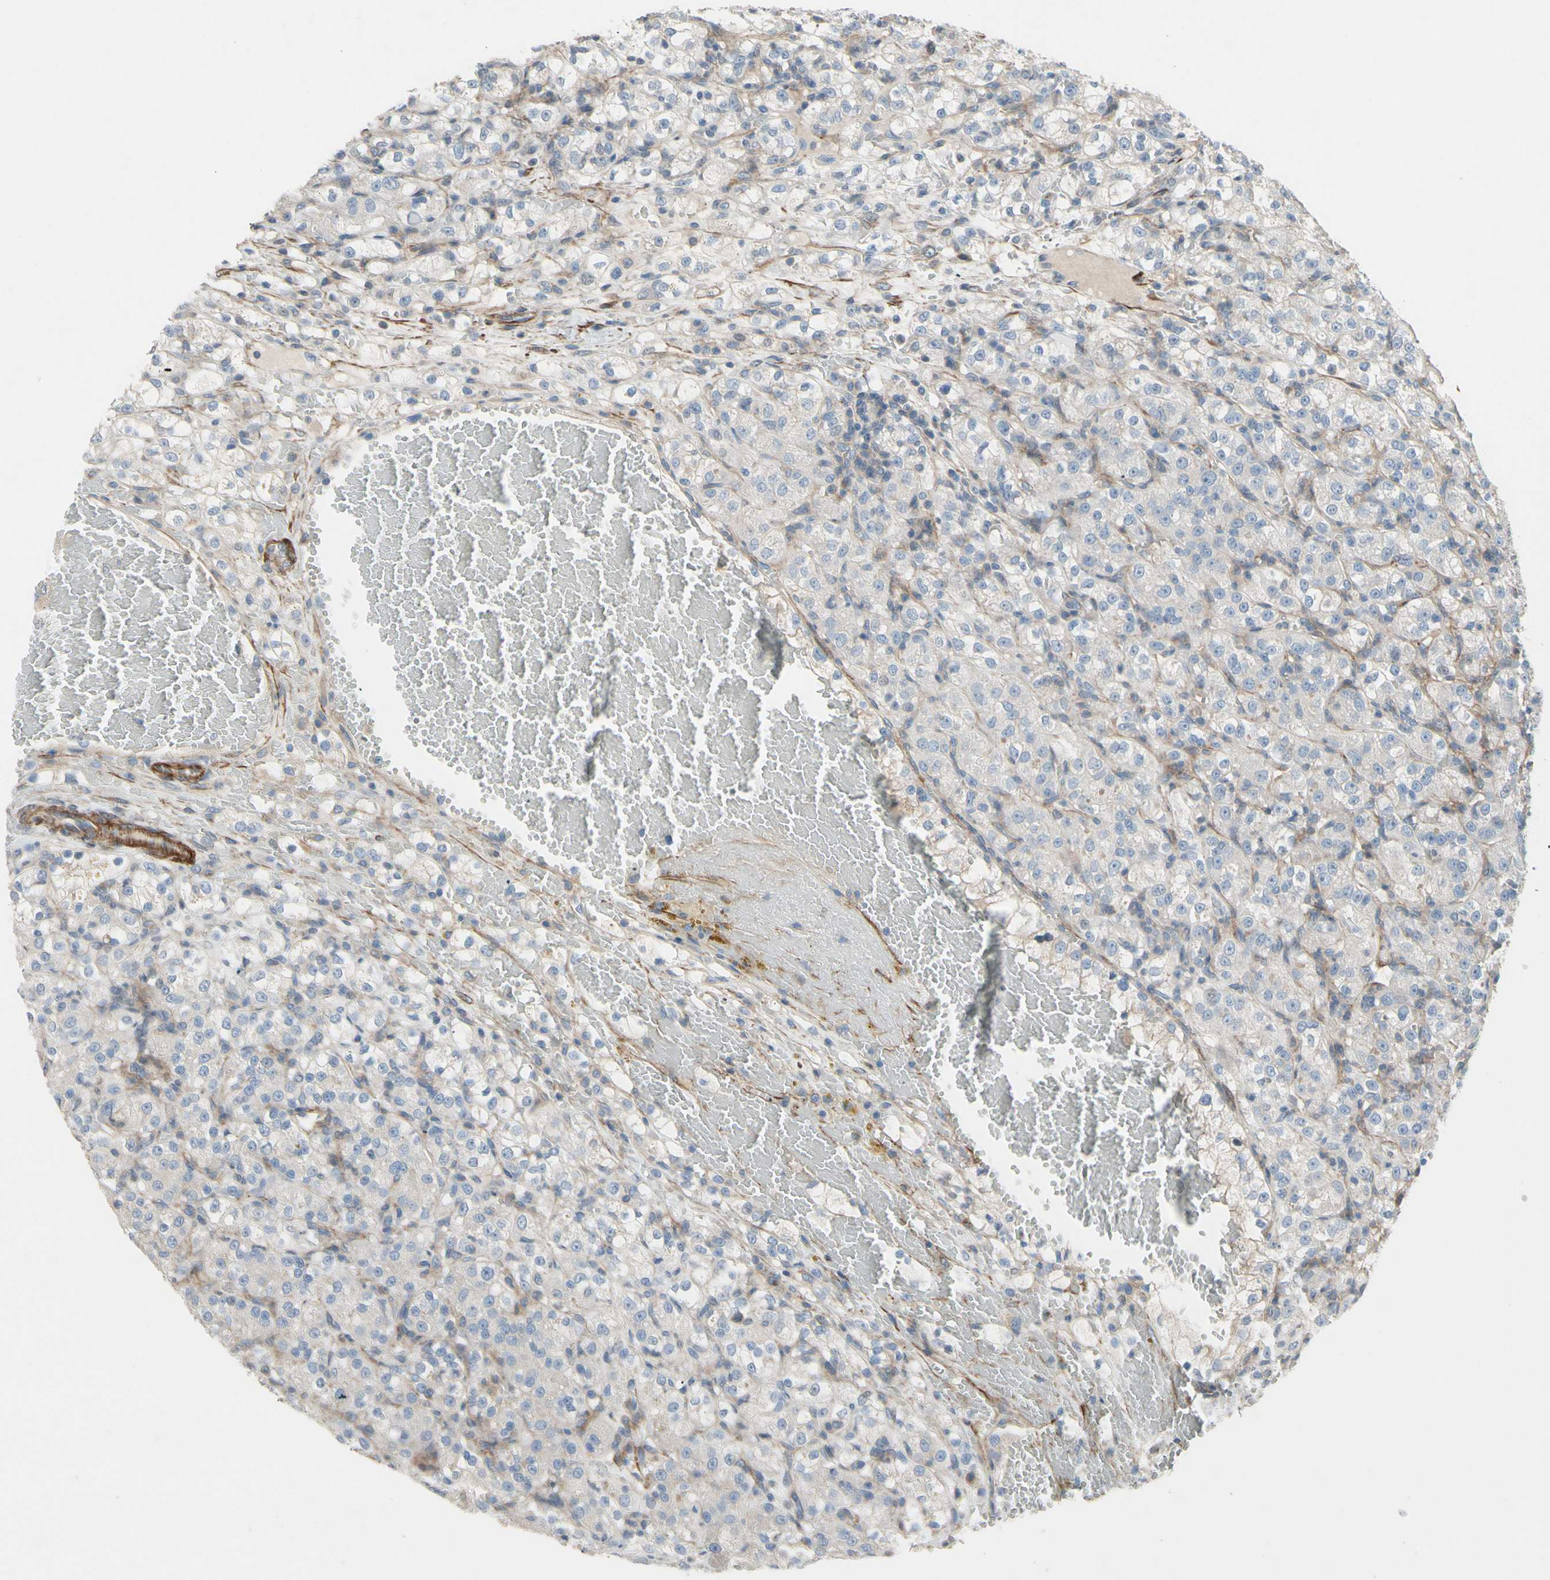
{"staining": {"intensity": "negative", "quantity": "none", "location": "none"}, "tissue": "renal cancer", "cell_type": "Tumor cells", "image_type": "cancer", "snomed": [{"axis": "morphology", "description": "Normal tissue, NOS"}, {"axis": "morphology", "description": "Adenocarcinoma, NOS"}, {"axis": "topography", "description": "Kidney"}], "caption": "Immunohistochemical staining of human renal adenocarcinoma exhibits no significant staining in tumor cells. (DAB immunohistochemistry (IHC), high magnification).", "gene": "TPM1", "patient": {"sex": "male", "age": 61}}